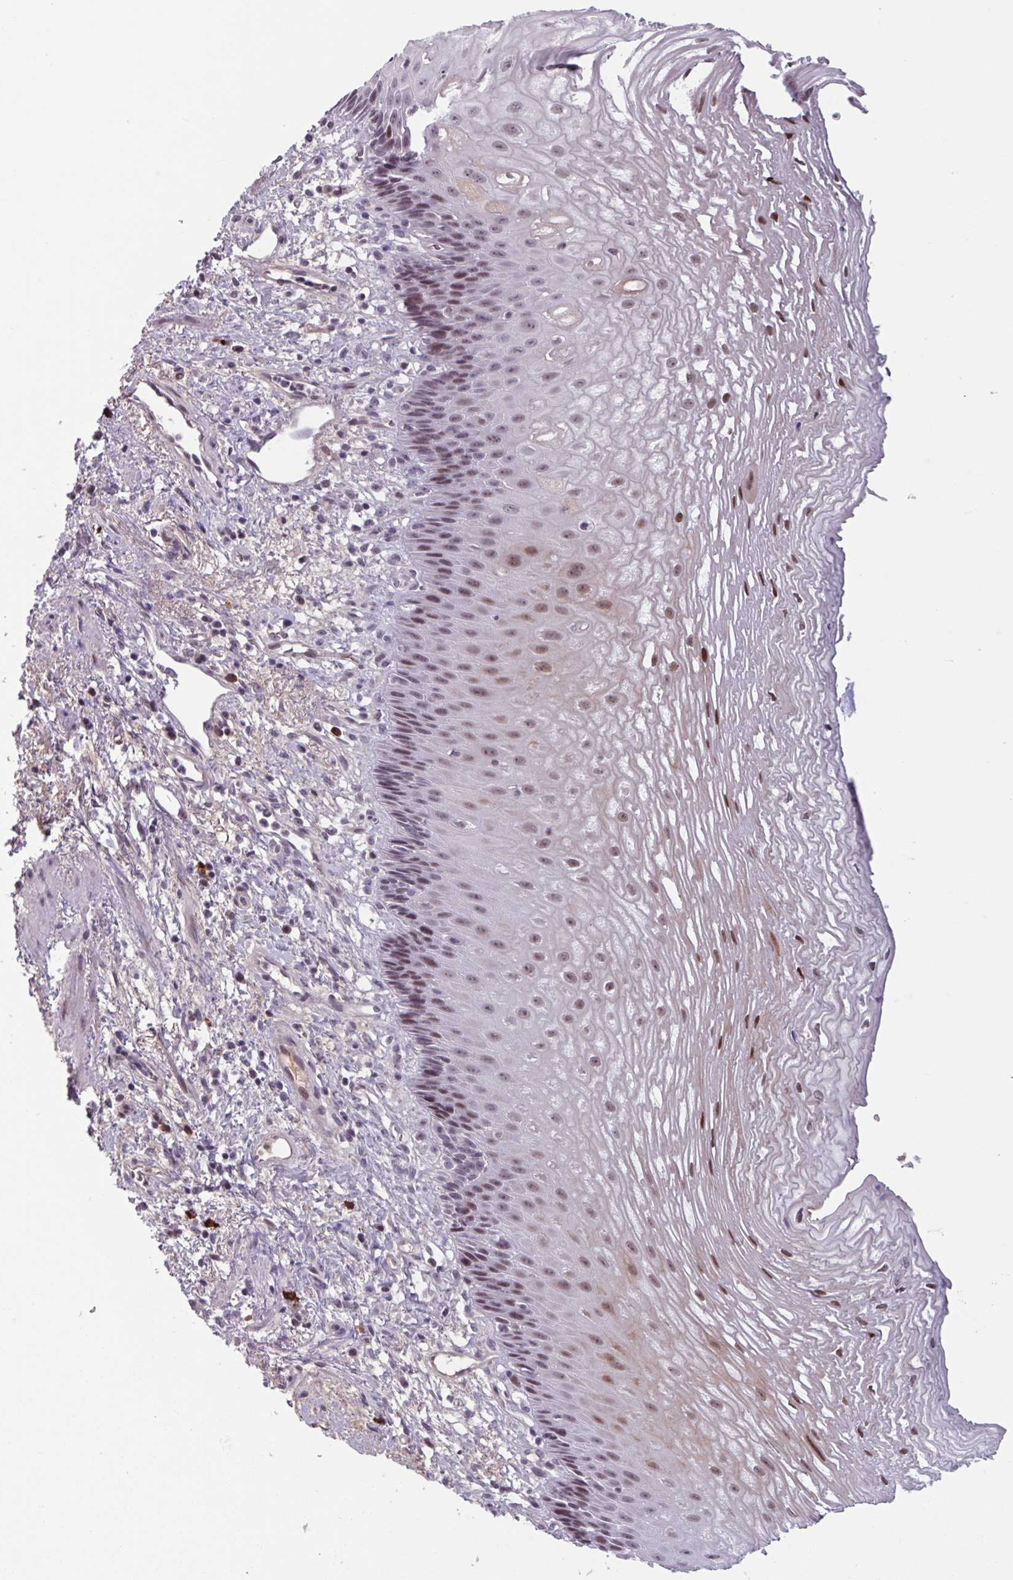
{"staining": {"intensity": "moderate", "quantity": "25%-75%", "location": "nuclear"}, "tissue": "esophagus", "cell_type": "Squamous epithelial cells", "image_type": "normal", "snomed": [{"axis": "morphology", "description": "Normal tissue, NOS"}, {"axis": "topography", "description": "Esophagus"}], "caption": "This photomicrograph displays immunohistochemistry staining of unremarkable esophagus, with medium moderate nuclear expression in about 25%-75% of squamous epithelial cells.", "gene": "ZNF575", "patient": {"sex": "male", "age": 60}}